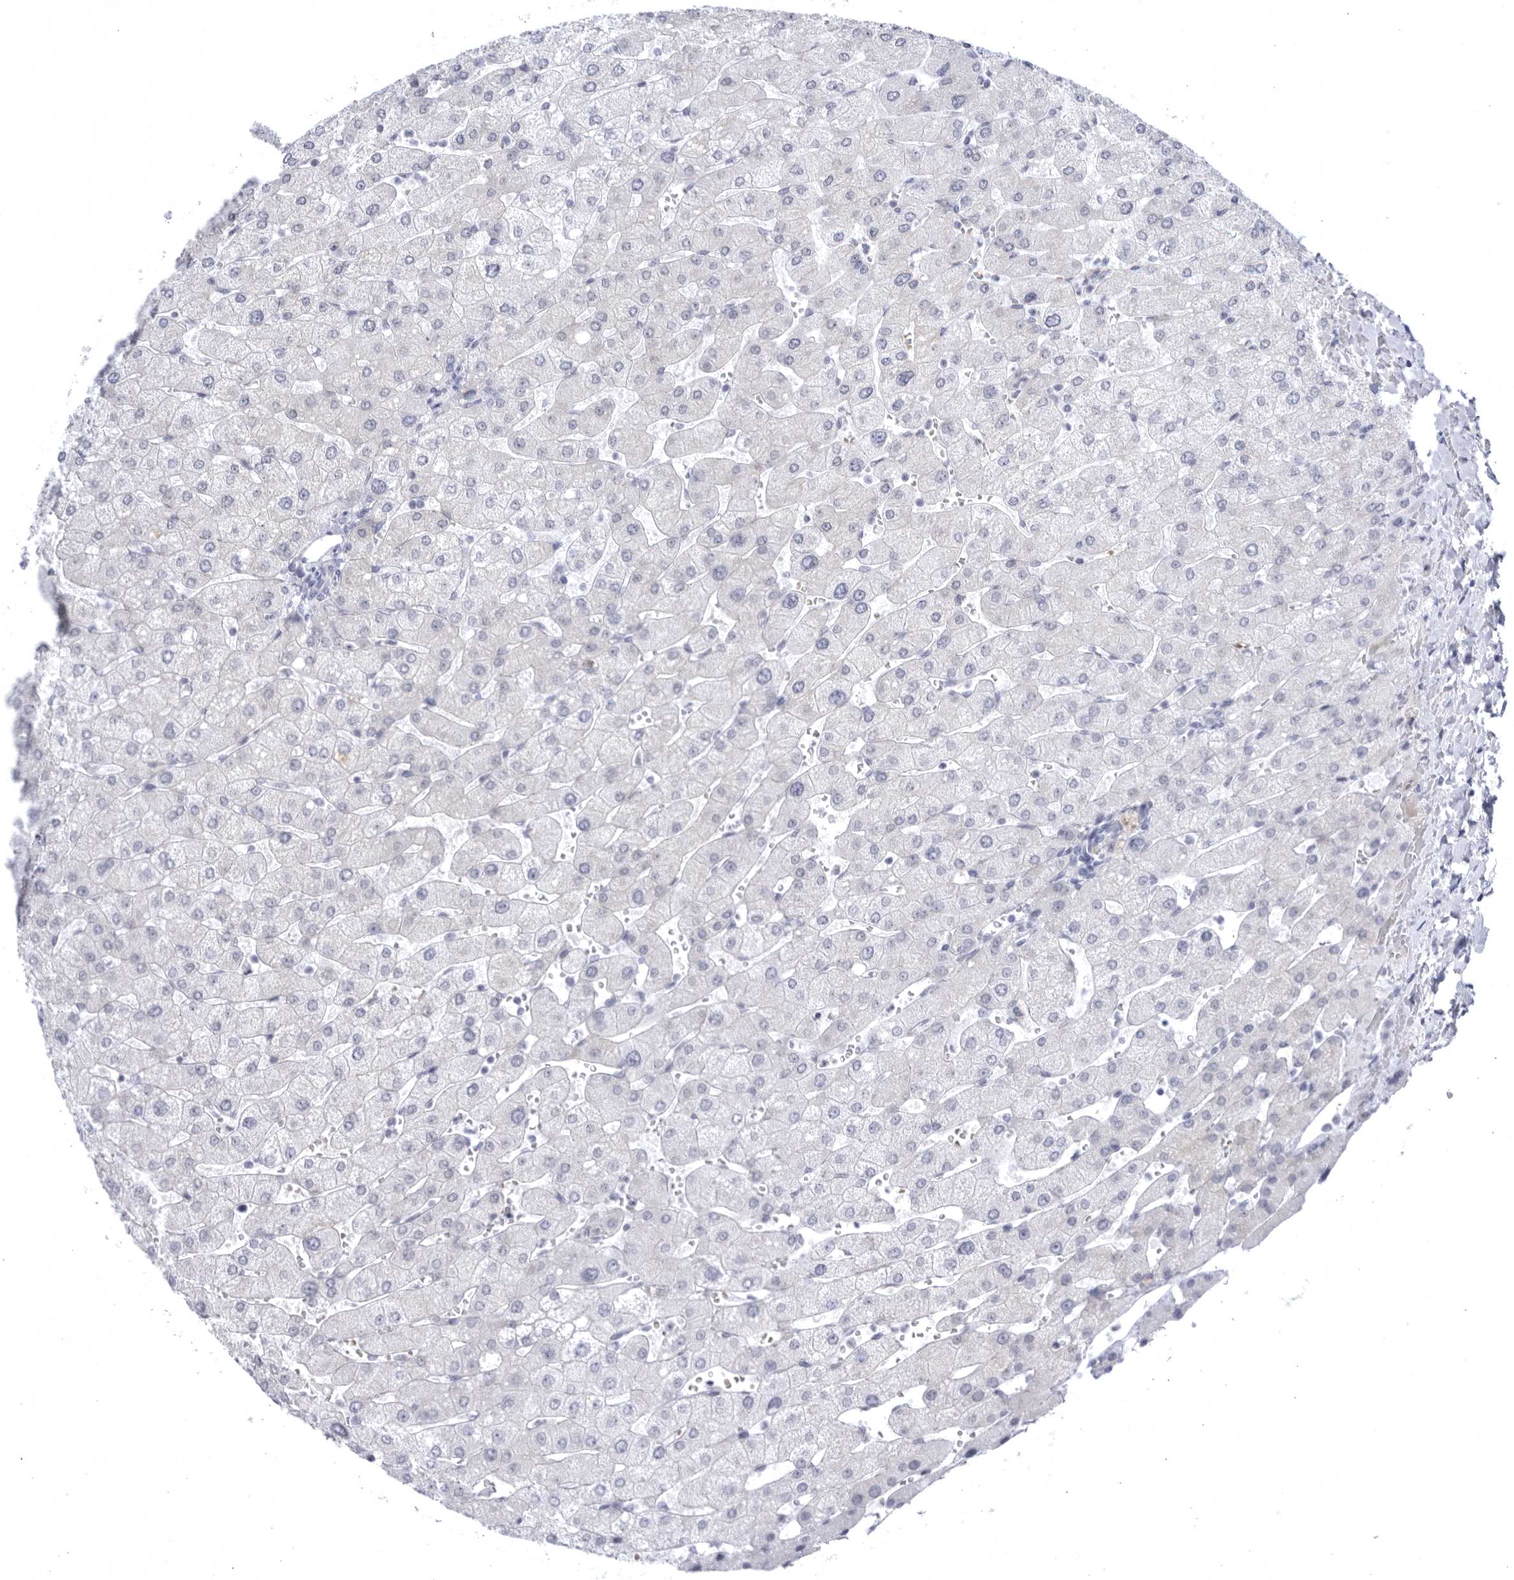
{"staining": {"intensity": "negative", "quantity": "none", "location": "none"}, "tissue": "liver", "cell_type": "Cholangiocytes", "image_type": "normal", "snomed": [{"axis": "morphology", "description": "Normal tissue, NOS"}, {"axis": "topography", "description": "Liver"}], "caption": "IHC photomicrograph of unremarkable liver stained for a protein (brown), which shows no positivity in cholangiocytes. Brightfield microscopy of immunohistochemistry stained with DAB (brown) and hematoxylin (blue), captured at high magnification.", "gene": "CCDC181", "patient": {"sex": "male", "age": 55}}